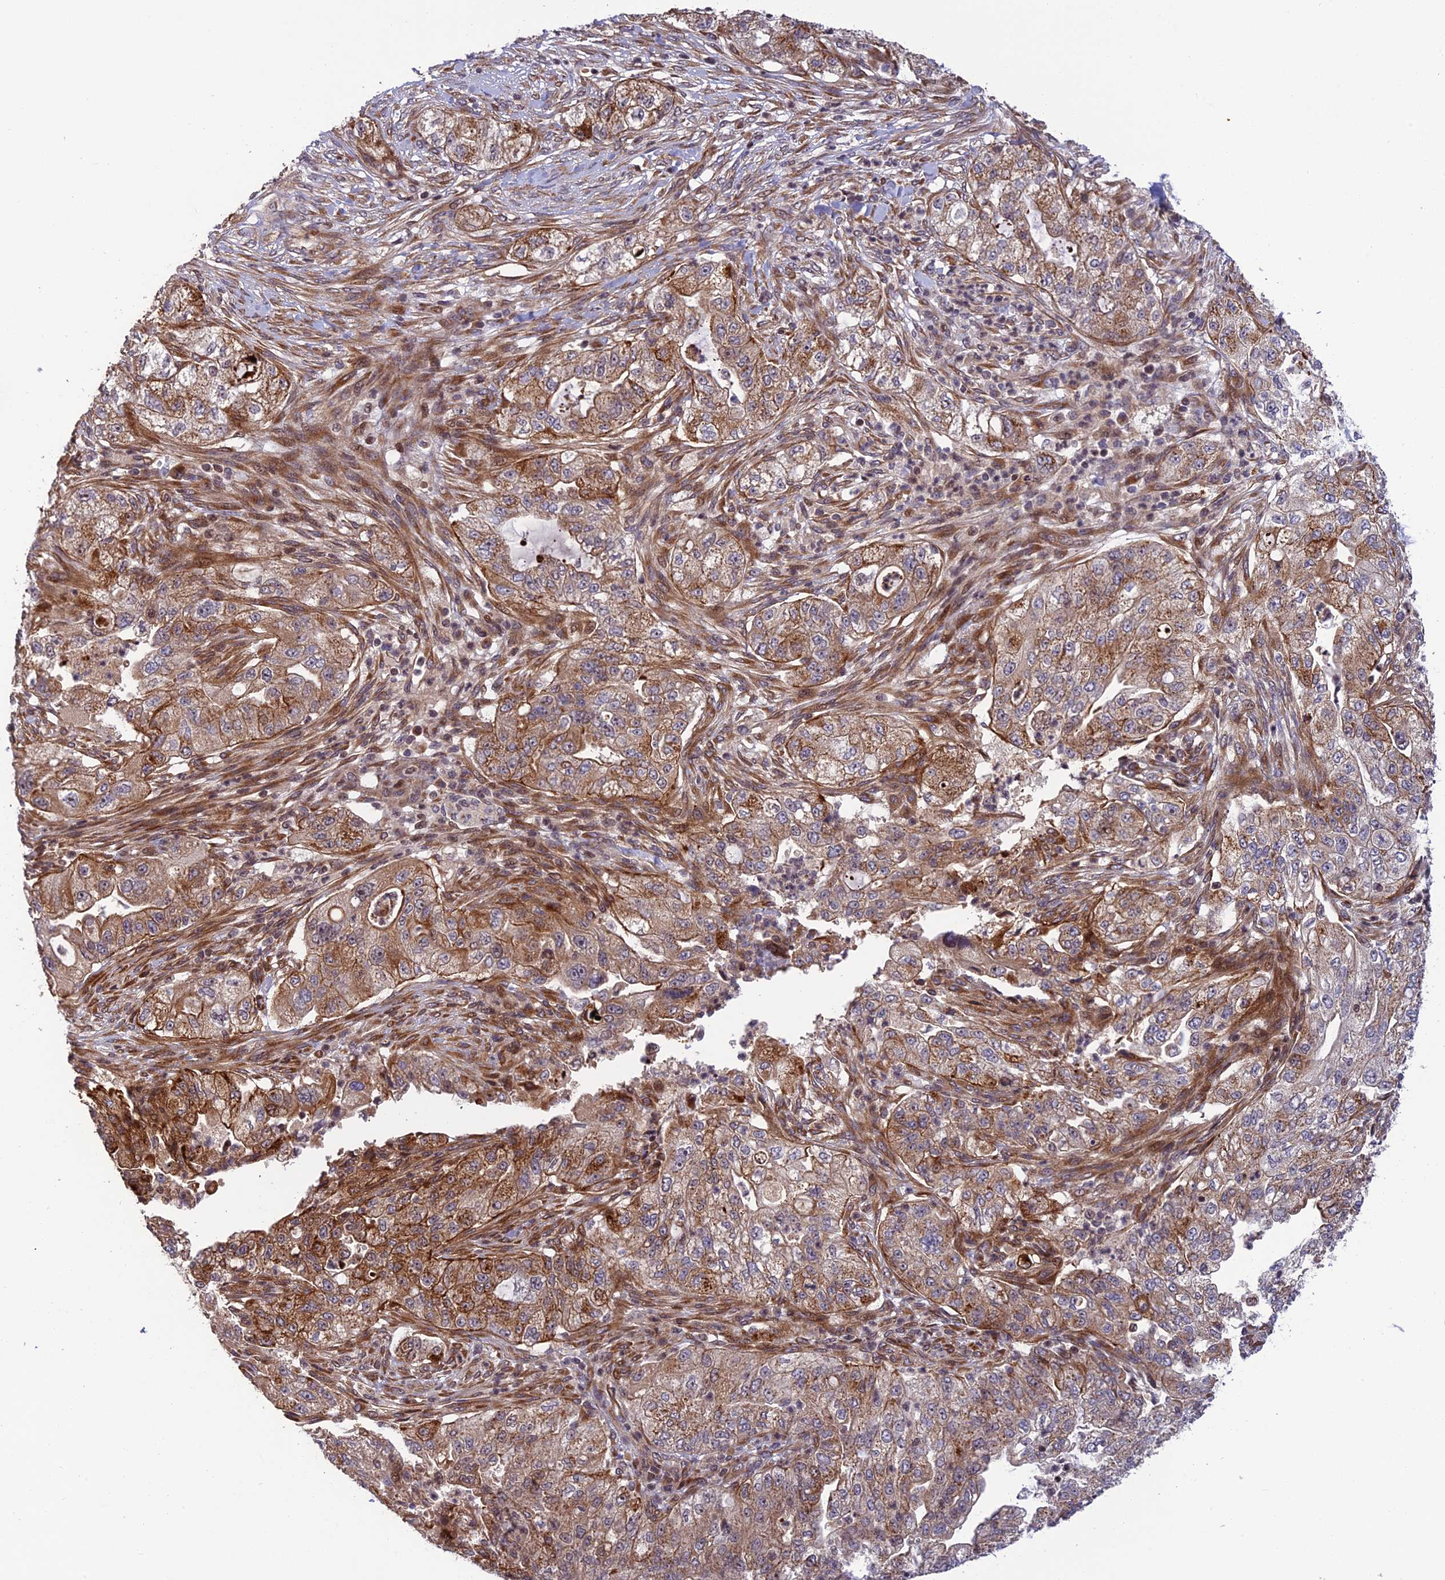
{"staining": {"intensity": "moderate", "quantity": "25%-75%", "location": "cytoplasmic/membranous"}, "tissue": "pancreatic cancer", "cell_type": "Tumor cells", "image_type": "cancer", "snomed": [{"axis": "morphology", "description": "Adenocarcinoma, NOS"}, {"axis": "topography", "description": "Pancreas"}], "caption": "Immunohistochemical staining of human pancreatic adenocarcinoma demonstrates medium levels of moderate cytoplasmic/membranous protein expression in about 25%-75% of tumor cells. The staining was performed using DAB (3,3'-diaminobenzidine) to visualize the protein expression in brown, while the nuclei were stained in blue with hematoxylin (Magnification: 20x).", "gene": "SMIM7", "patient": {"sex": "female", "age": 78}}